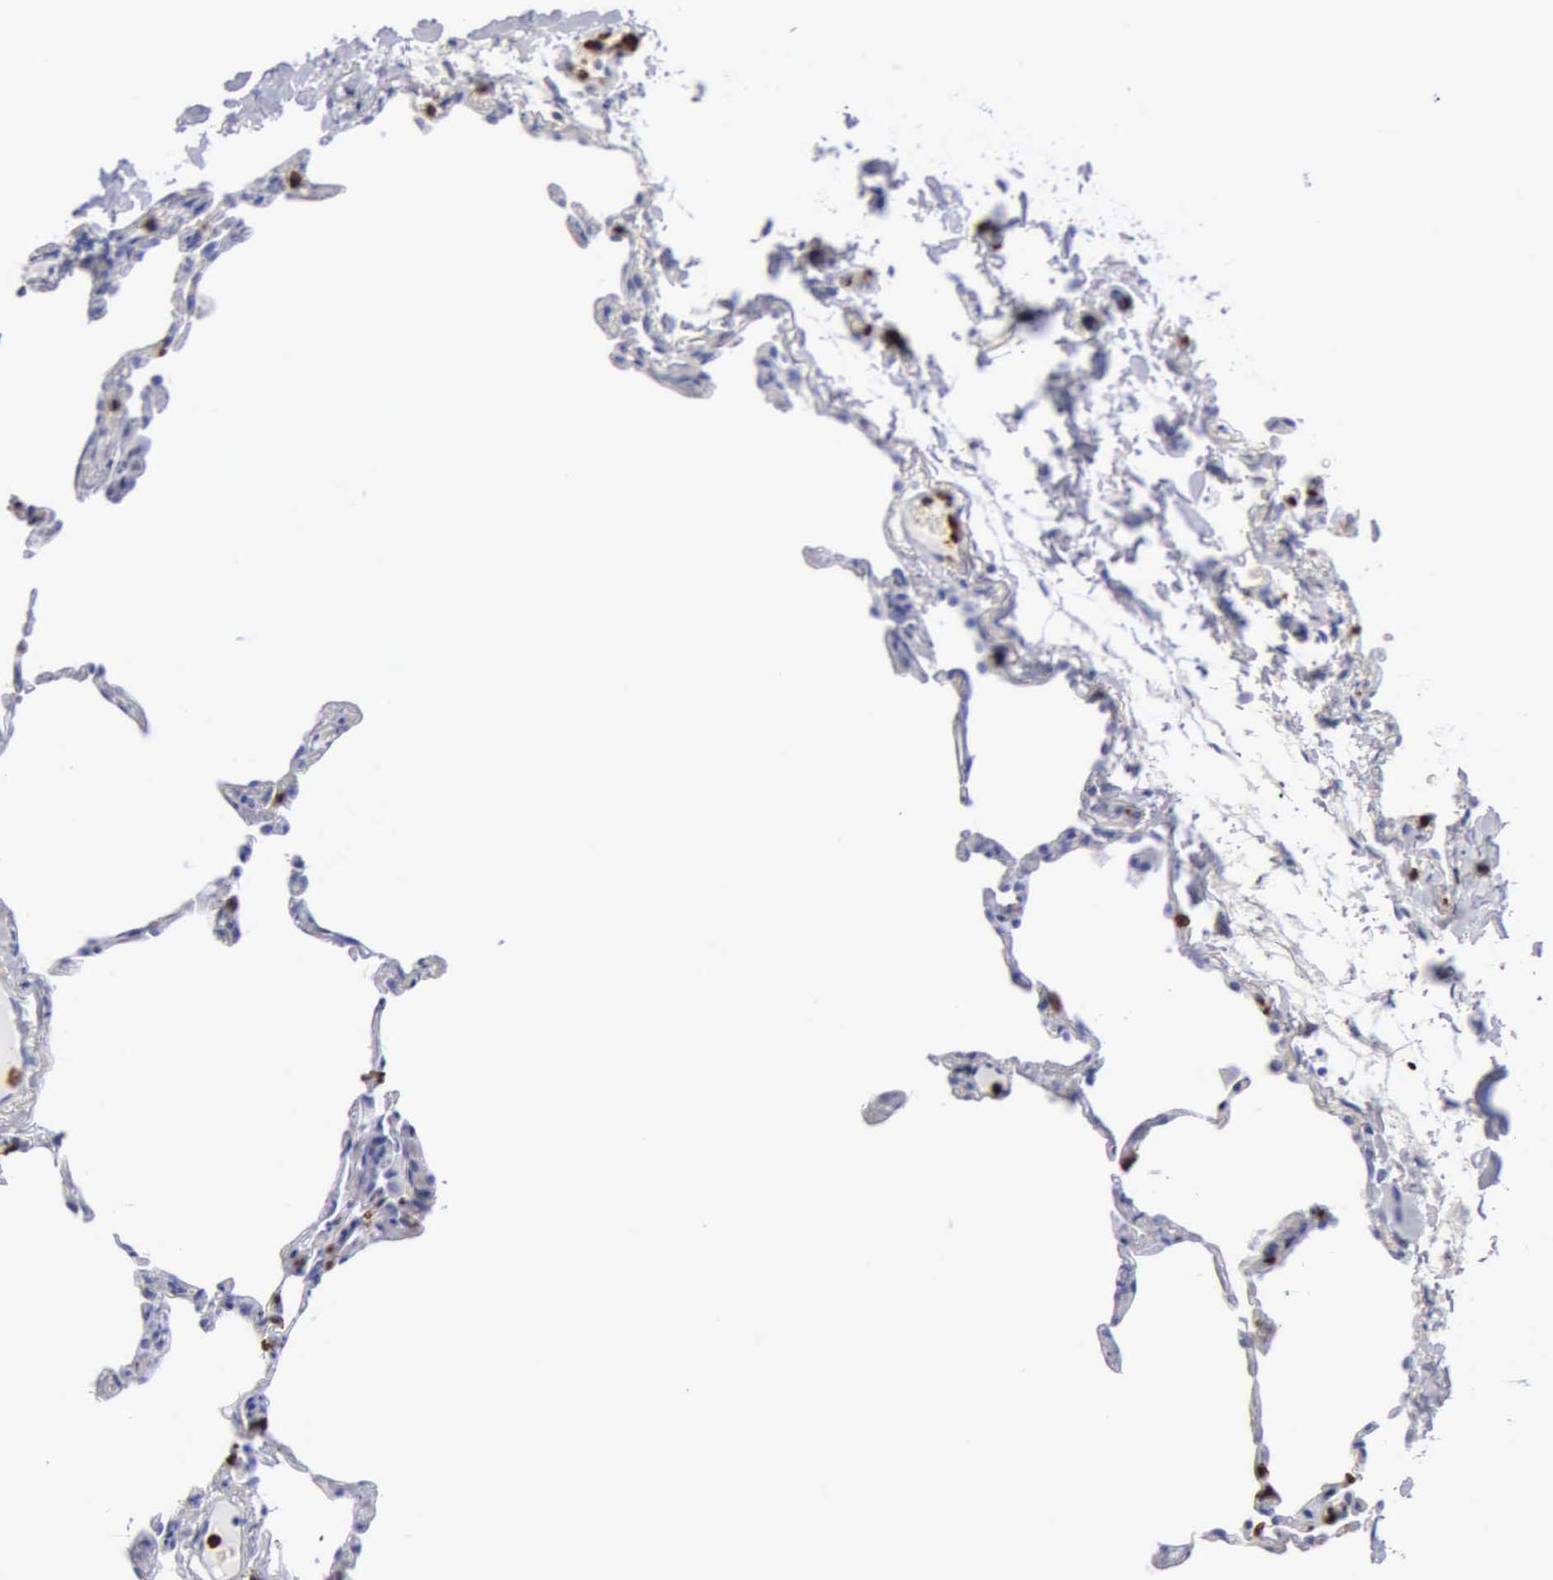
{"staining": {"intensity": "negative", "quantity": "none", "location": "none"}, "tissue": "lung", "cell_type": "Alveolar cells", "image_type": "normal", "snomed": [{"axis": "morphology", "description": "Normal tissue, NOS"}, {"axis": "topography", "description": "Lung"}], "caption": "This is a micrograph of IHC staining of benign lung, which shows no positivity in alveolar cells. (Immunohistochemistry (ihc), brightfield microscopy, high magnification).", "gene": "CTSG", "patient": {"sex": "female", "age": 75}}